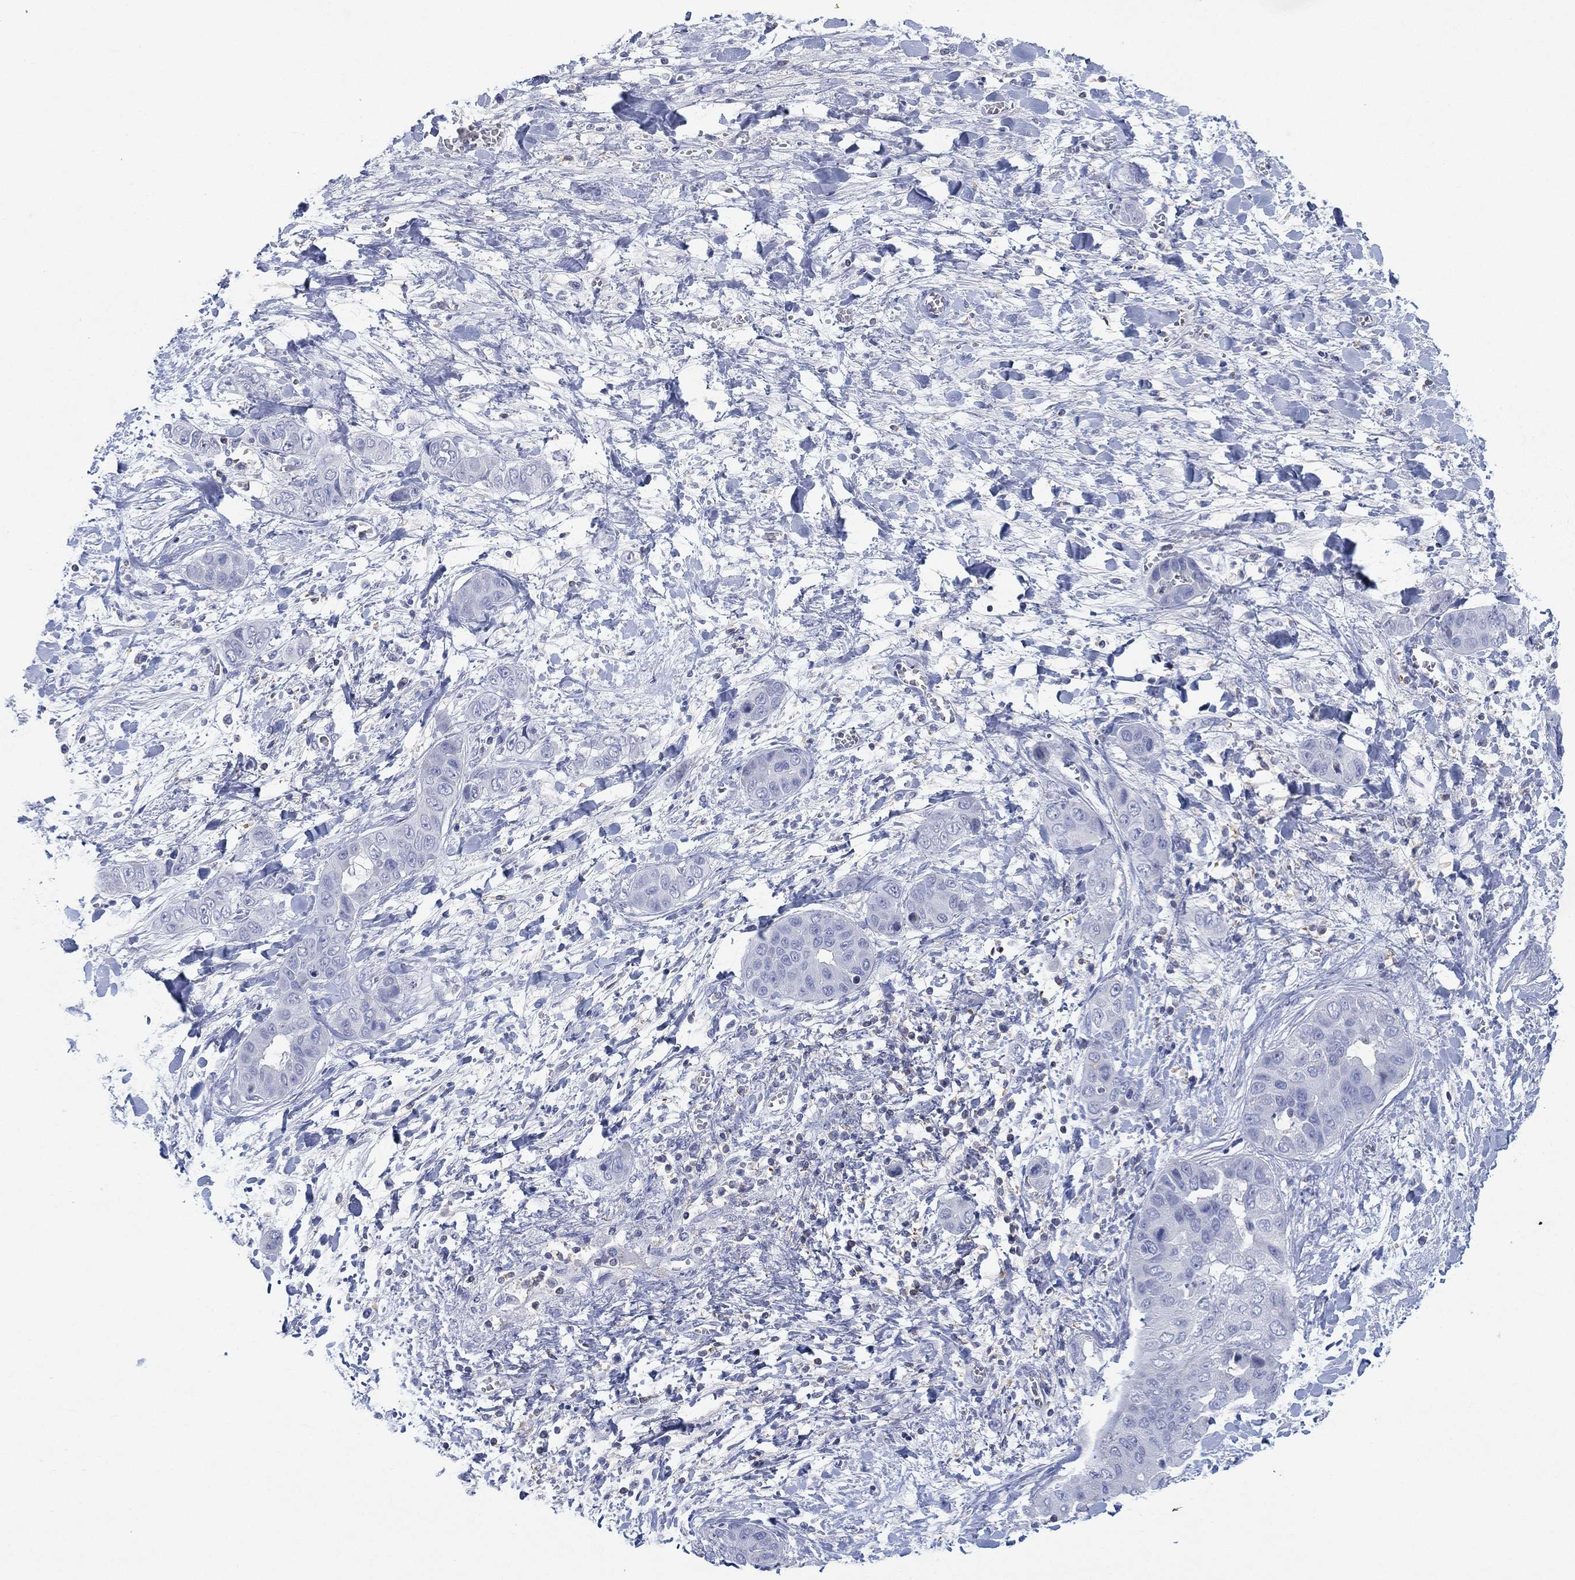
{"staining": {"intensity": "negative", "quantity": "none", "location": "none"}, "tissue": "liver cancer", "cell_type": "Tumor cells", "image_type": "cancer", "snomed": [{"axis": "morphology", "description": "Cholangiocarcinoma"}, {"axis": "topography", "description": "Liver"}], "caption": "This image is of liver cholangiocarcinoma stained with immunohistochemistry to label a protein in brown with the nuclei are counter-stained blue. There is no expression in tumor cells.", "gene": "SEPTIN1", "patient": {"sex": "female", "age": 52}}